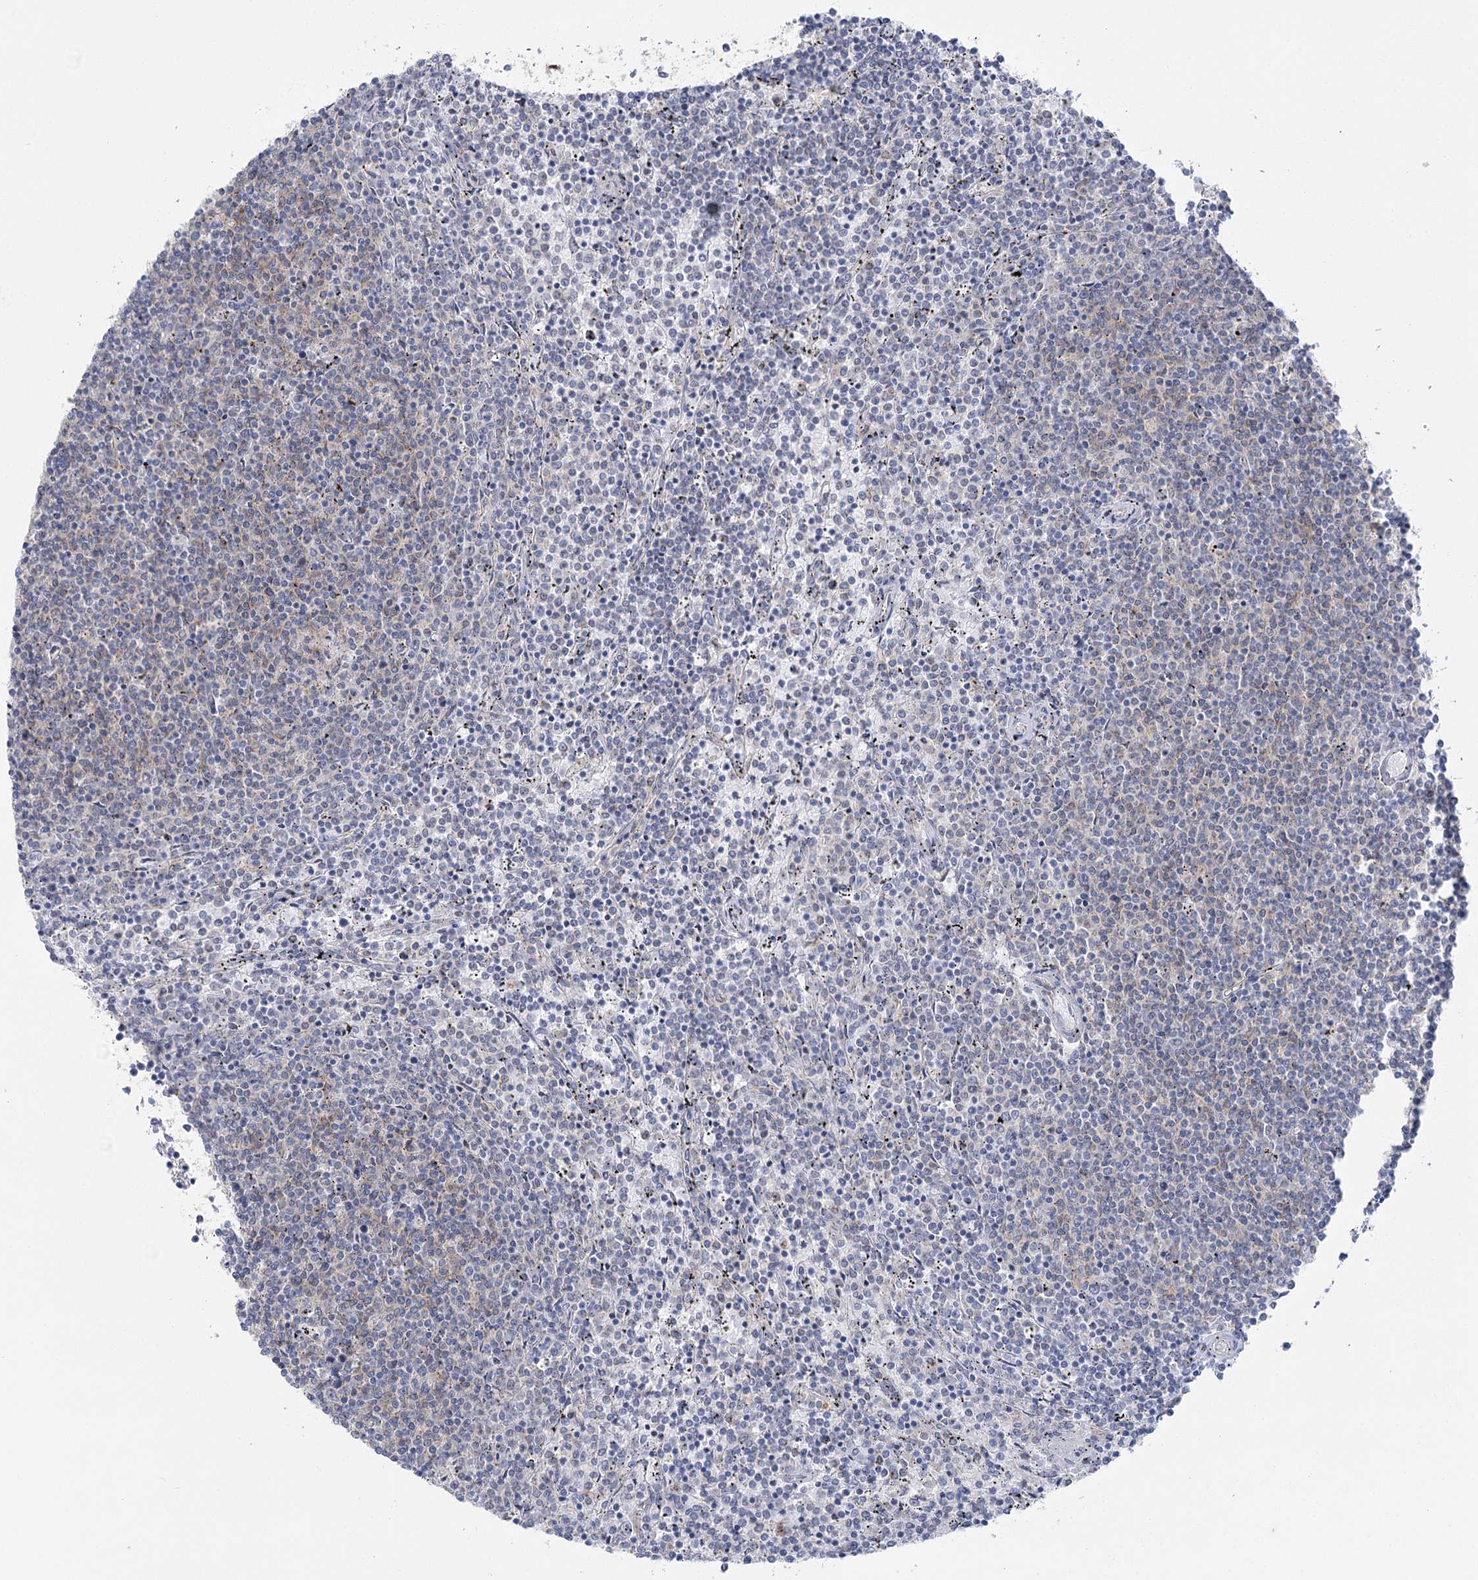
{"staining": {"intensity": "negative", "quantity": "none", "location": "none"}, "tissue": "lymphoma", "cell_type": "Tumor cells", "image_type": "cancer", "snomed": [{"axis": "morphology", "description": "Malignant lymphoma, non-Hodgkin's type, Low grade"}, {"axis": "topography", "description": "Spleen"}], "caption": "Tumor cells are negative for brown protein staining in lymphoma.", "gene": "CCDC88A", "patient": {"sex": "female", "age": 50}}